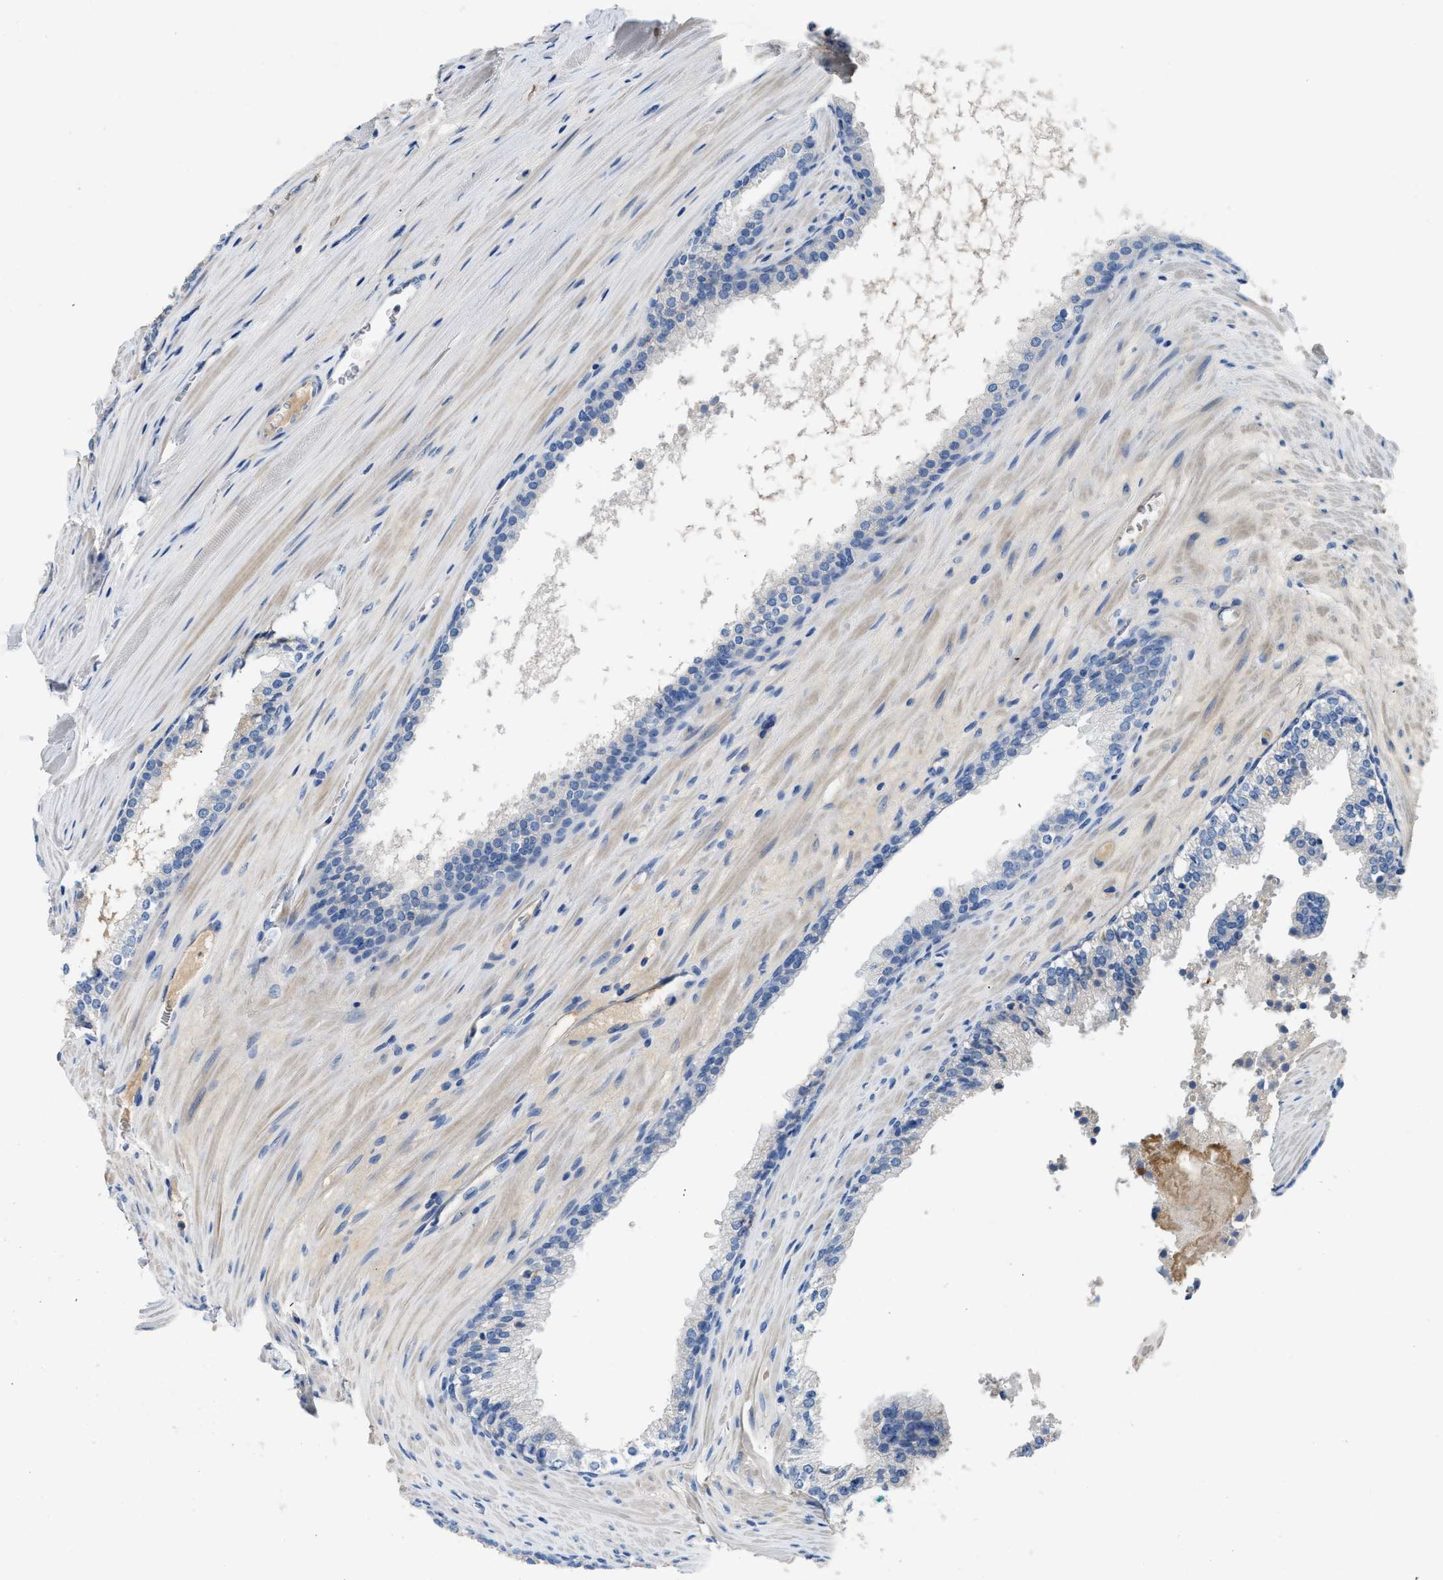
{"staining": {"intensity": "negative", "quantity": "none", "location": "none"}, "tissue": "prostate cancer", "cell_type": "Tumor cells", "image_type": "cancer", "snomed": [{"axis": "morphology", "description": "Adenocarcinoma, Low grade"}, {"axis": "topography", "description": "Prostate"}], "caption": "Immunohistochemistry of prostate cancer demonstrates no expression in tumor cells. Nuclei are stained in blue.", "gene": "C1S", "patient": {"sex": "male", "age": 70}}